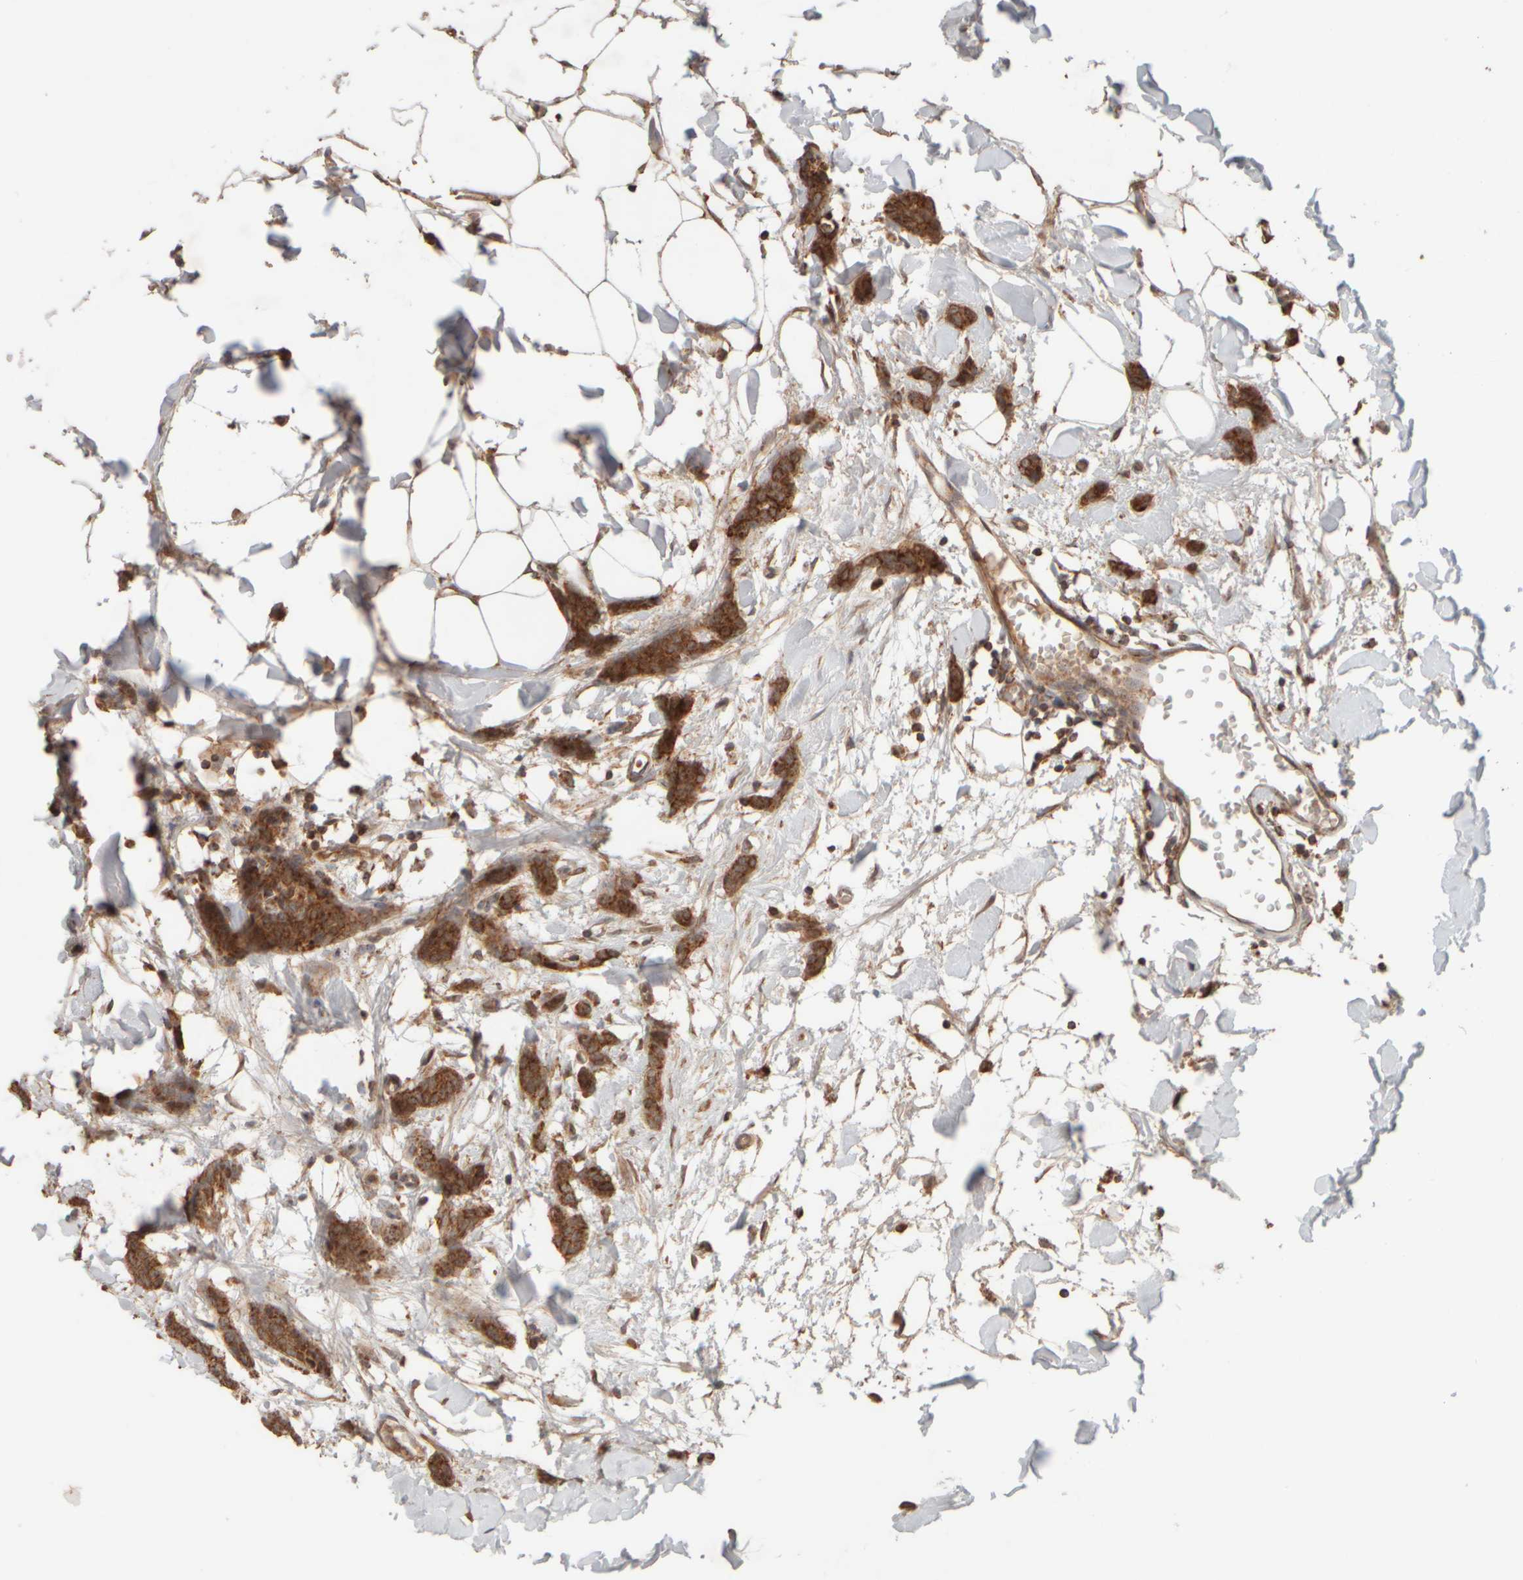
{"staining": {"intensity": "strong", "quantity": ">75%", "location": "cytoplasmic/membranous"}, "tissue": "breast cancer", "cell_type": "Tumor cells", "image_type": "cancer", "snomed": [{"axis": "morphology", "description": "Lobular carcinoma"}, {"axis": "topography", "description": "Skin"}, {"axis": "topography", "description": "Breast"}], "caption": "Tumor cells reveal strong cytoplasmic/membranous staining in about >75% of cells in breast cancer (lobular carcinoma).", "gene": "EIF2B3", "patient": {"sex": "female", "age": 46}}